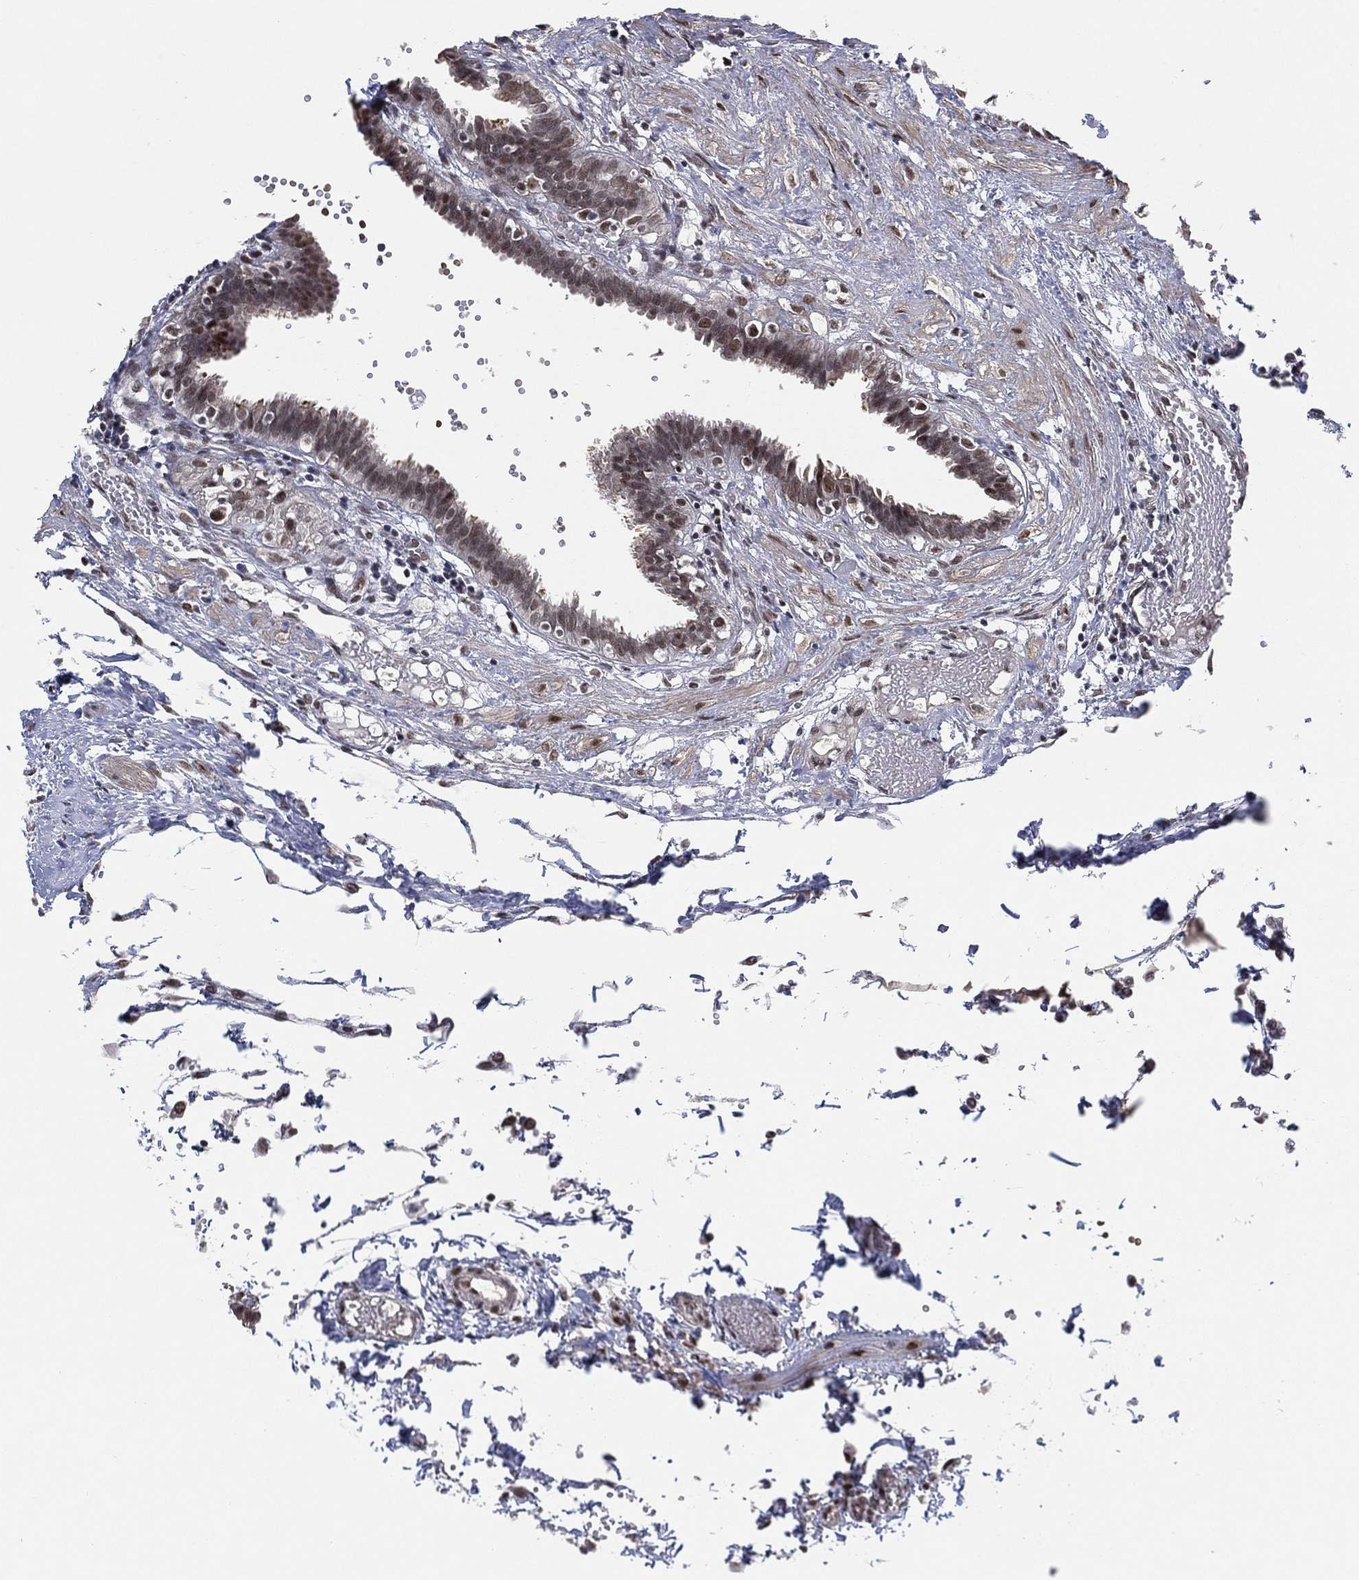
{"staining": {"intensity": "moderate", "quantity": "25%-75%", "location": "nuclear"}, "tissue": "fallopian tube", "cell_type": "Glandular cells", "image_type": "normal", "snomed": [{"axis": "morphology", "description": "Normal tissue, NOS"}, {"axis": "topography", "description": "Fallopian tube"}], "caption": "This photomicrograph exhibits immunohistochemistry (IHC) staining of unremarkable fallopian tube, with medium moderate nuclear expression in approximately 25%-75% of glandular cells.", "gene": "DGCR8", "patient": {"sex": "female", "age": 37}}